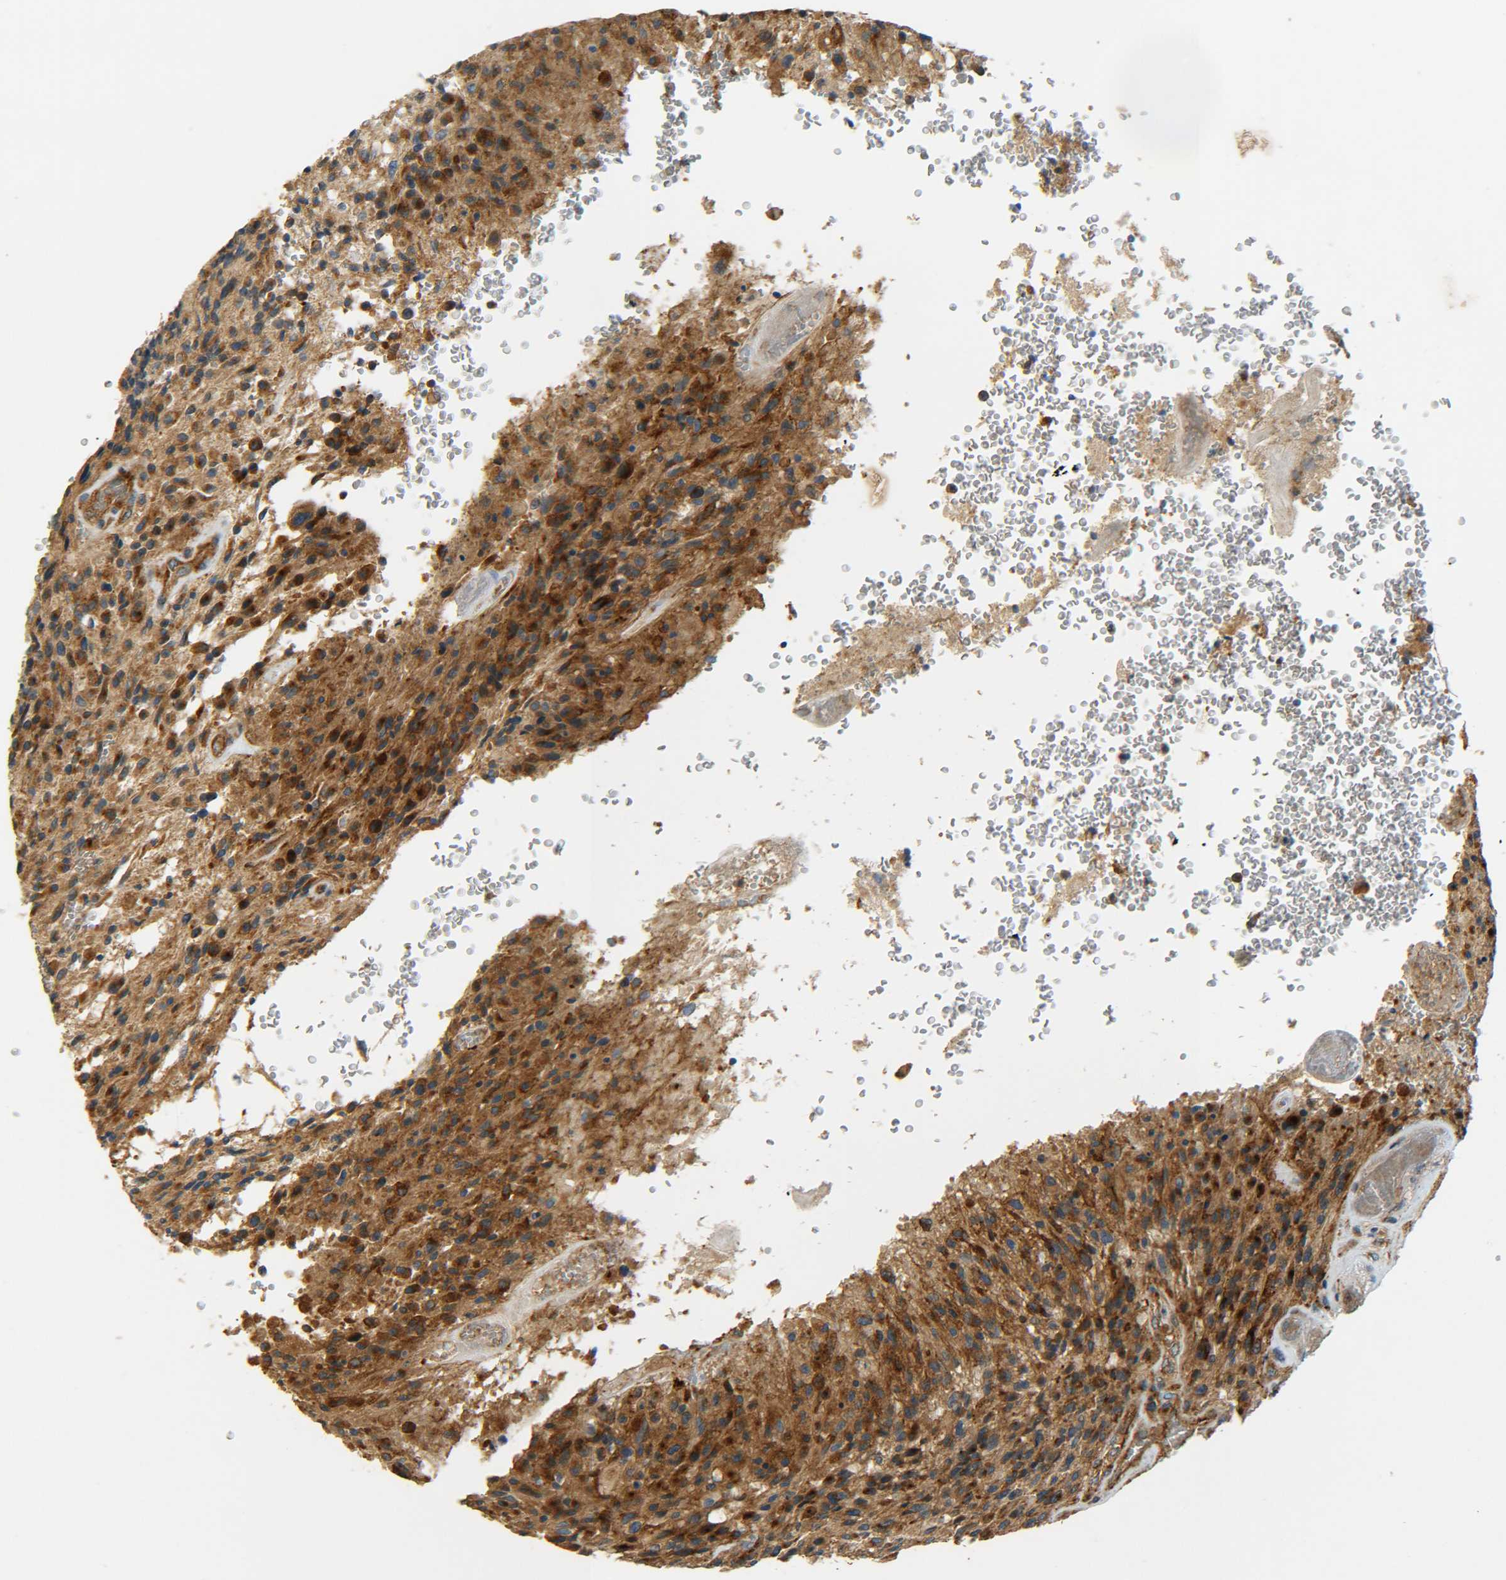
{"staining": {"intensity": "moderate", "quantity": ">75%", "location": "cytoplasmic/membranous"}, "tissue": "glioma", "cell_type": "Tumor cells", "image_type": "cancer", "snomed": [{"axis": "morphology", "description": "Normal tissue, NOS"}, {"axis": "morphology", "description": "Glioma, malignant, High grade"}, {"axis": "topography", "description": "Cerebral cortex"}], "caption": "A medium amount of moderate cytoplasmic/membranous staining is identified in about >75% of tumor cells in glioma tissue.", "gene": "LRCH3", "patient": {"sex": "male", "age": 56}}